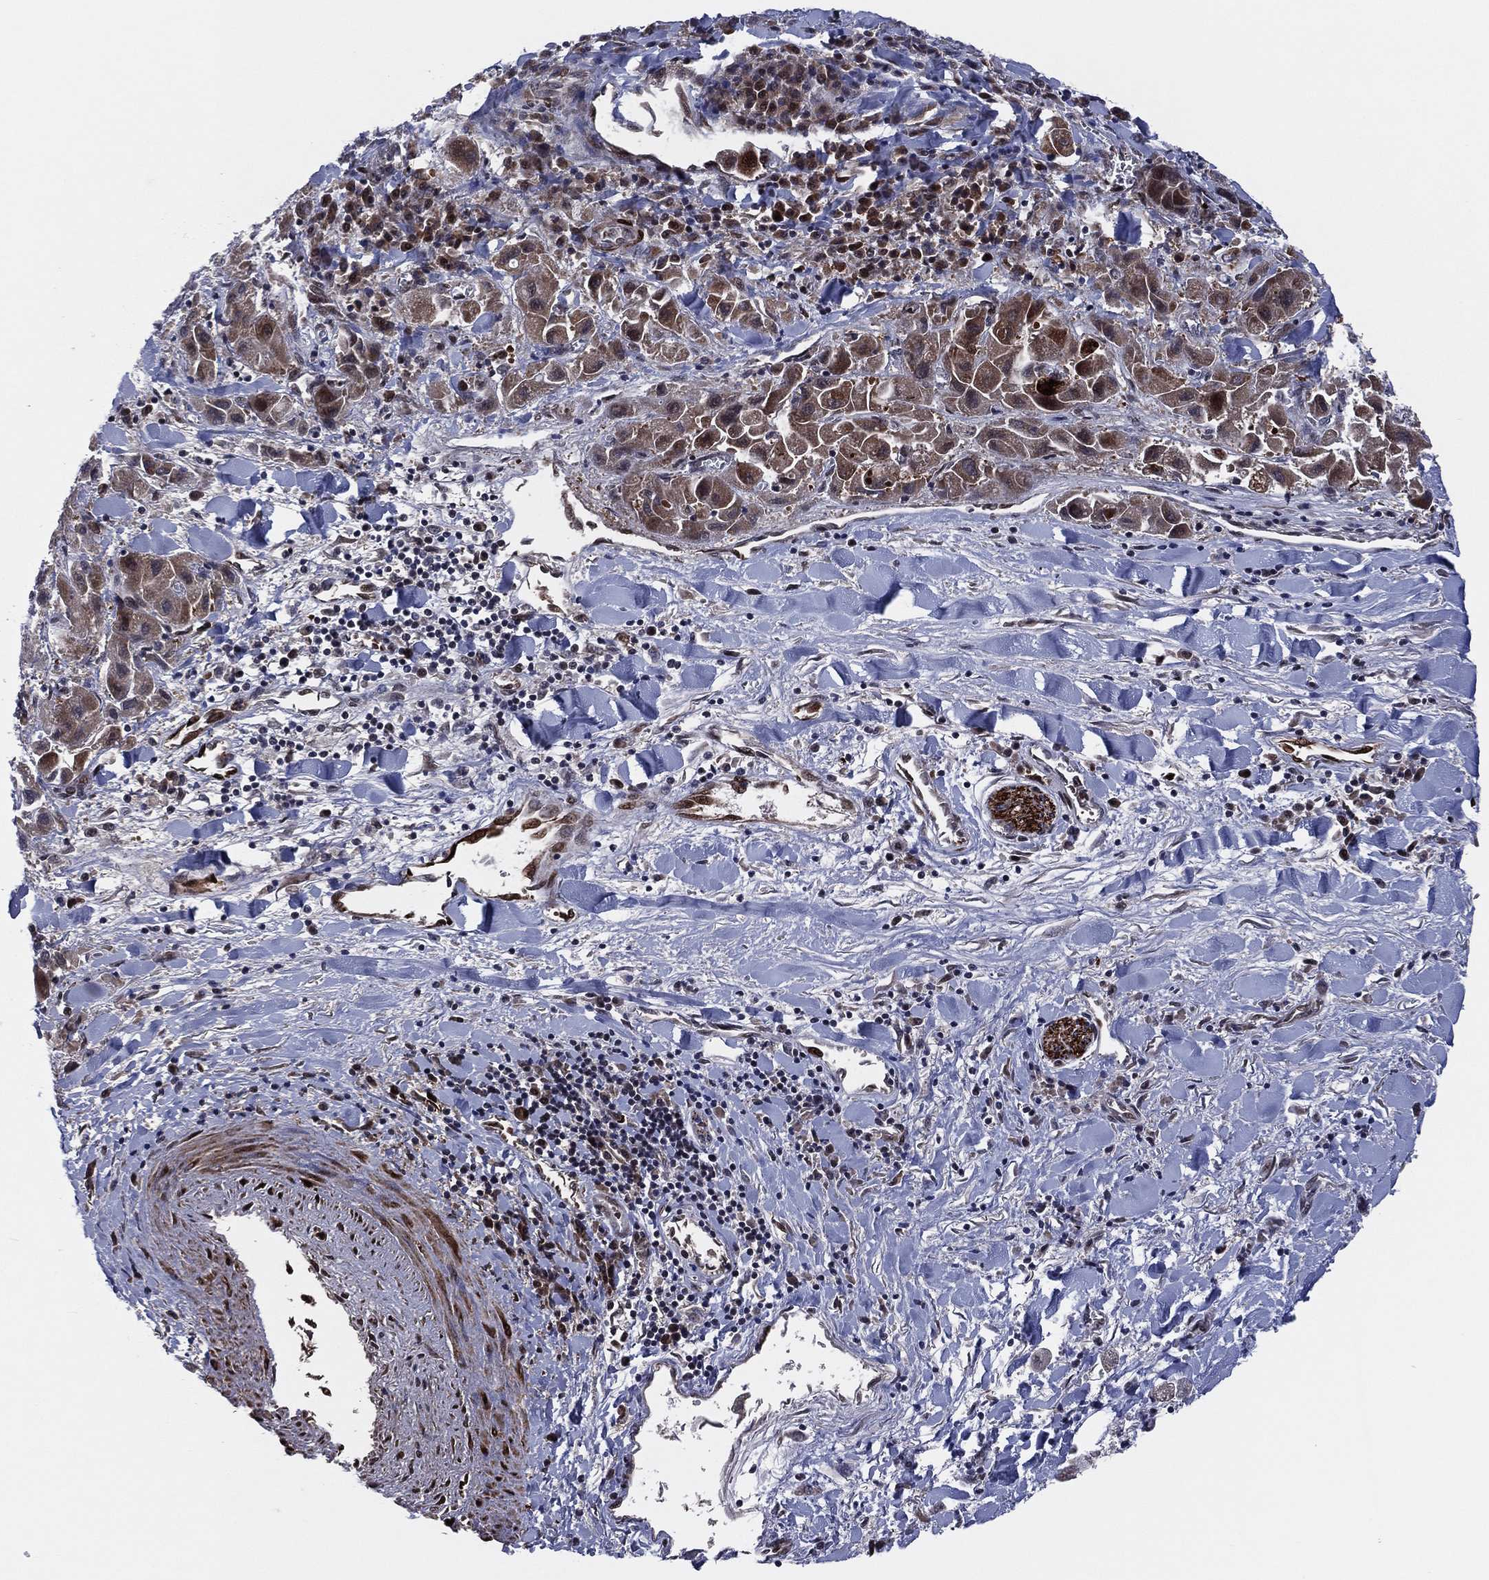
{"staining": {"intensity": "moderate", "quantity": ">75%", "location": "cytoplasmic/membranous"}, "tissue": "liver cancer", "cell_type": "Tumor cells", "image_type": "cancer", "snomed": [{"axis": "morphology", "description": "Carcinoma, Hepatocellular, NOS"}, {"axis": "topography", "description": "Liver"}], "caption": "Protein expression analysis of human liver cancer reveals moderate cytoplasmic/membranous positivity in approximately >75% of tumor cells.", "gene": "SNCG", "patient": {"sex": "male", "age": 24}}